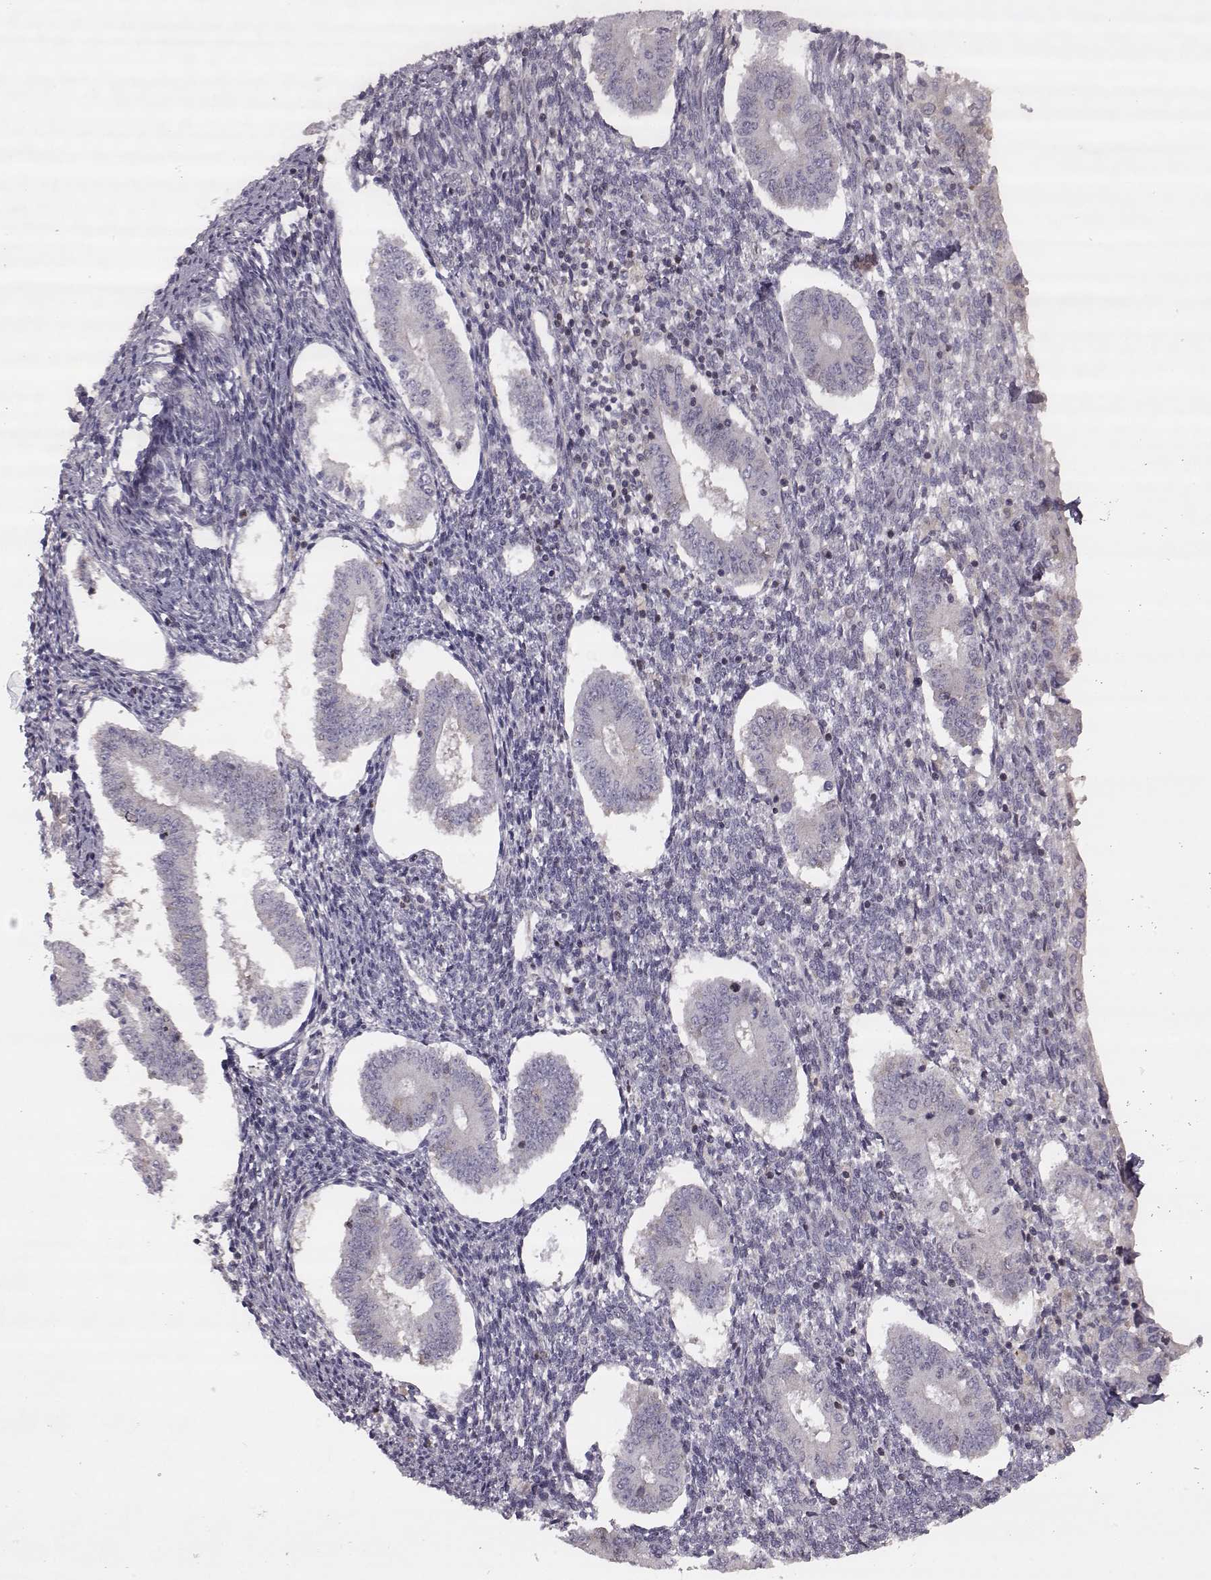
{"staining": {"intensity": "negative", "quantity": "none", "location": "none"}, "tissue": "endometrium", "cell_type": "Cells in endometrial stroma", "image_type": "normal", "snomed": [{"axis": "morphology", "description": "Normal tissue, NOS"}, {"axis": "topography", "description": "Endometrium"}], "caption": "This photomicrograph is of unremarkable endometrium stained with immunohistochemistry to label a protein in brown with the nuclei are counter-stained blue. There is no positivity in cells in endometrial stroma.", "gene": "TLX3", "patient": {"sex": "female", "age": 40}}